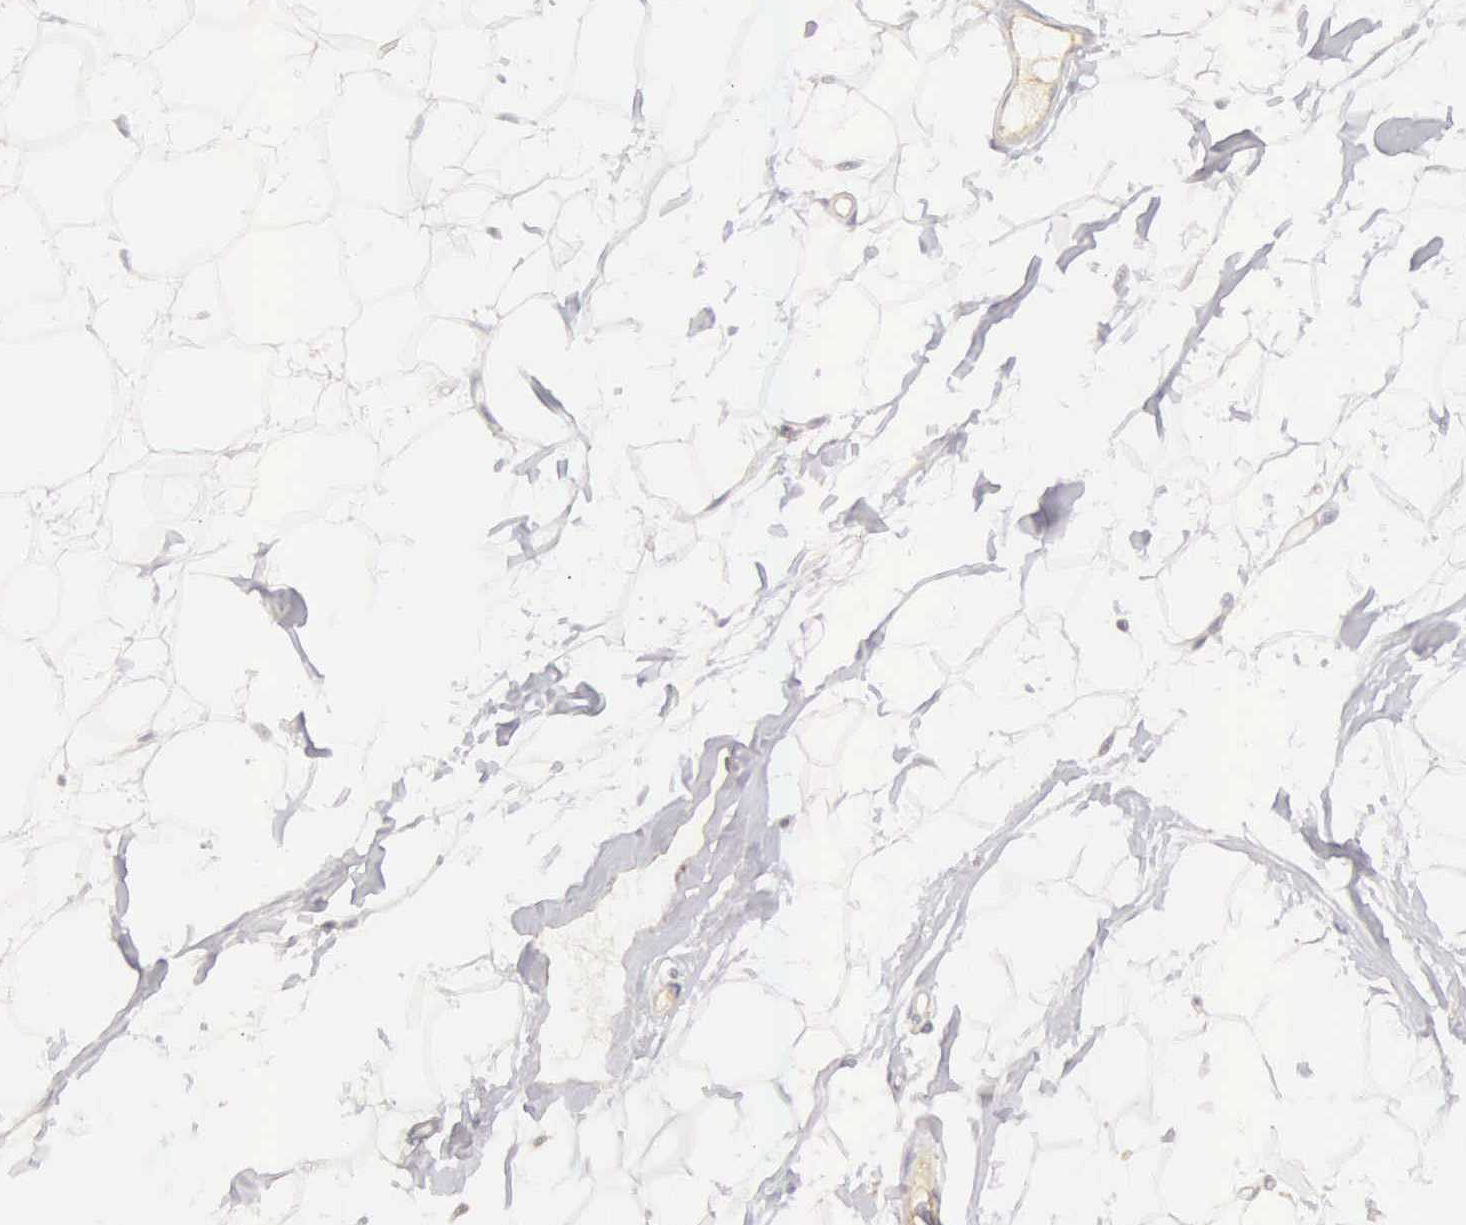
{"staining": {"intensity": "negative", "quantity": "none", "location": "none"}, "tissue": "adipose tissue", "cell_type": "Adipocytes", "image_type": "normal", "snomed": [{"axis": "morphology", "description": "Normal tissue, NOS"}, {"axis": "topography", "description": "Breast"}], "caption": "Immunohistochemical staining of unremarkable adipose tissue demonstrates no significant expression in adipocytes.", "gene": "CLU", "patient": {"sex": "female", "age": 44}}